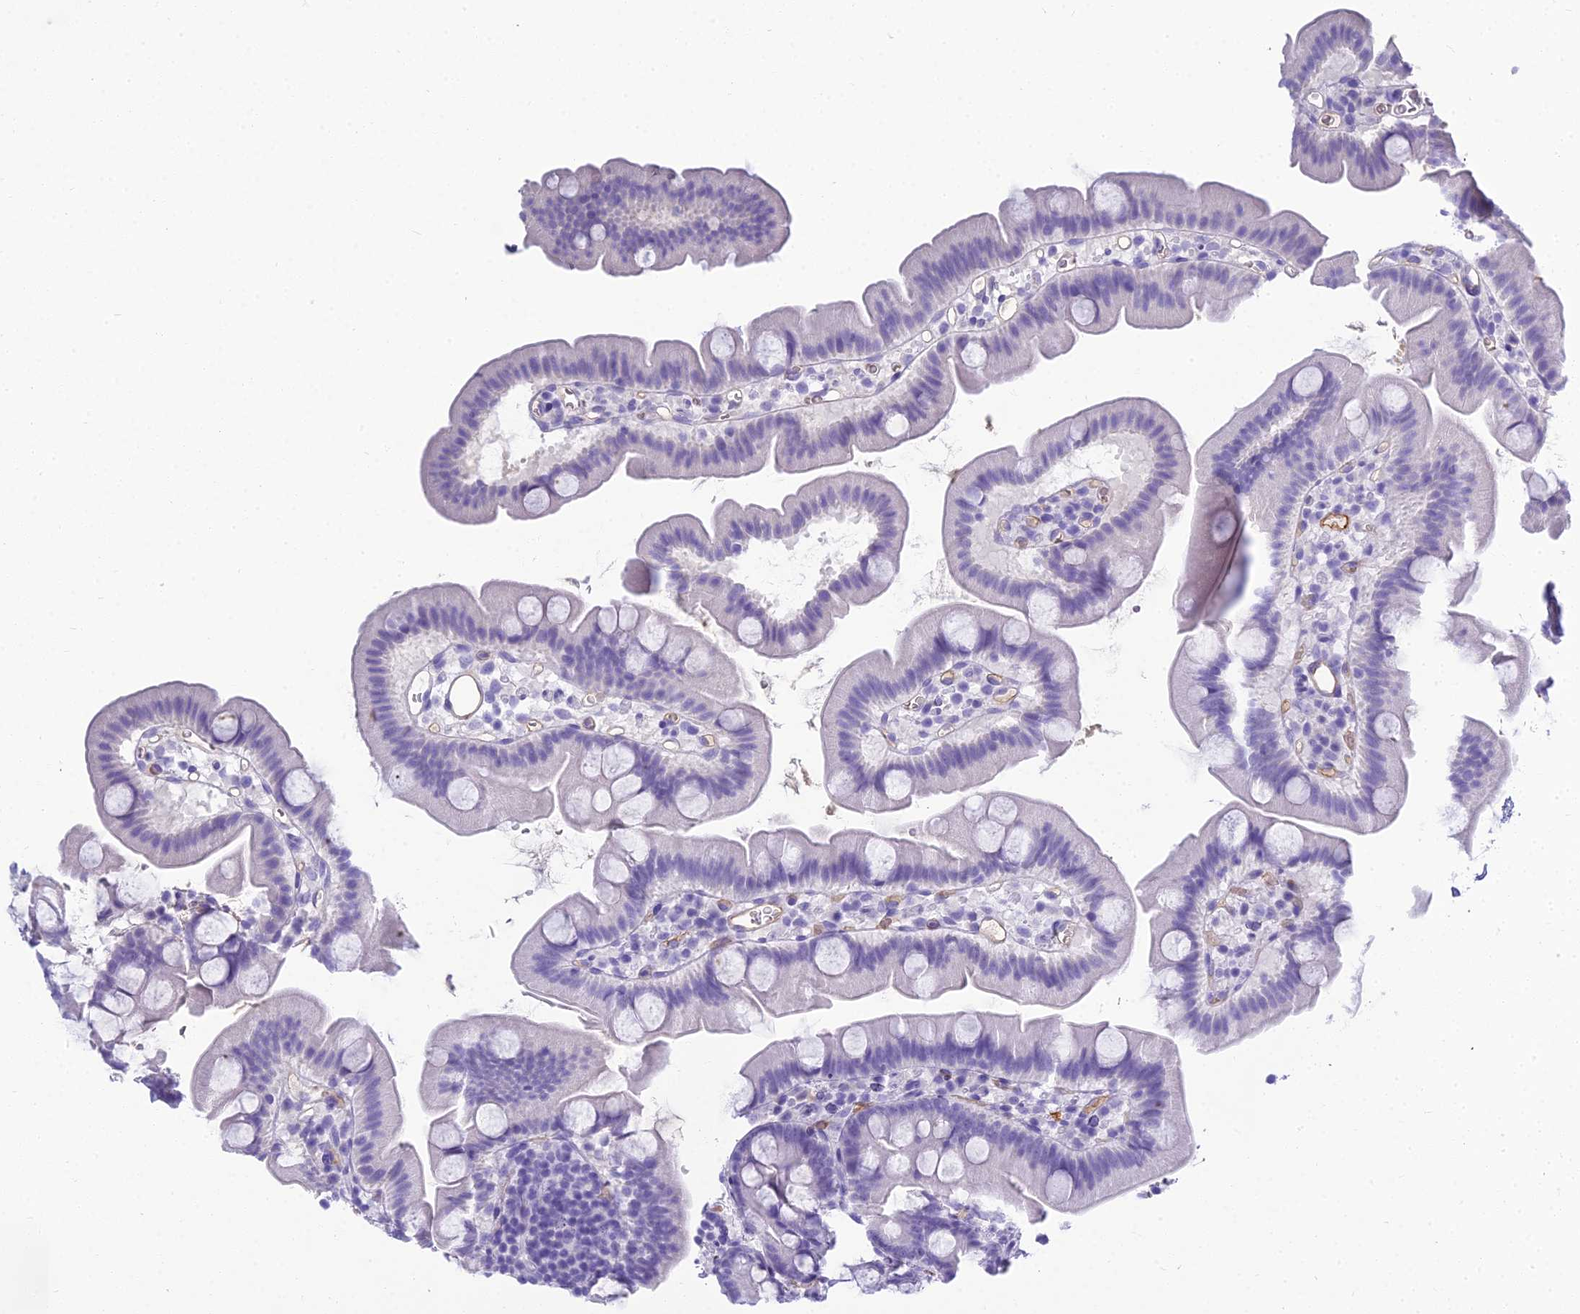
{"staining": {"intensity": "negative", "quantity": "none", "location": "none"}, "tissue": "small intestine", "cell_type": "Glandular cells", "image_type": "normal", "snomed": [{"axis": "morphology", "description": "Normal tissue, NOS"}, {"axis": "topography", "description": "Small intestine"}], "caption": "This is an immunohistochemistry (IHC) photomicrograph of benign small intestine. There is no positivity in glandular cells.", "gene": "NINJ1", "patient": {"sex": "female", "age": 68}}